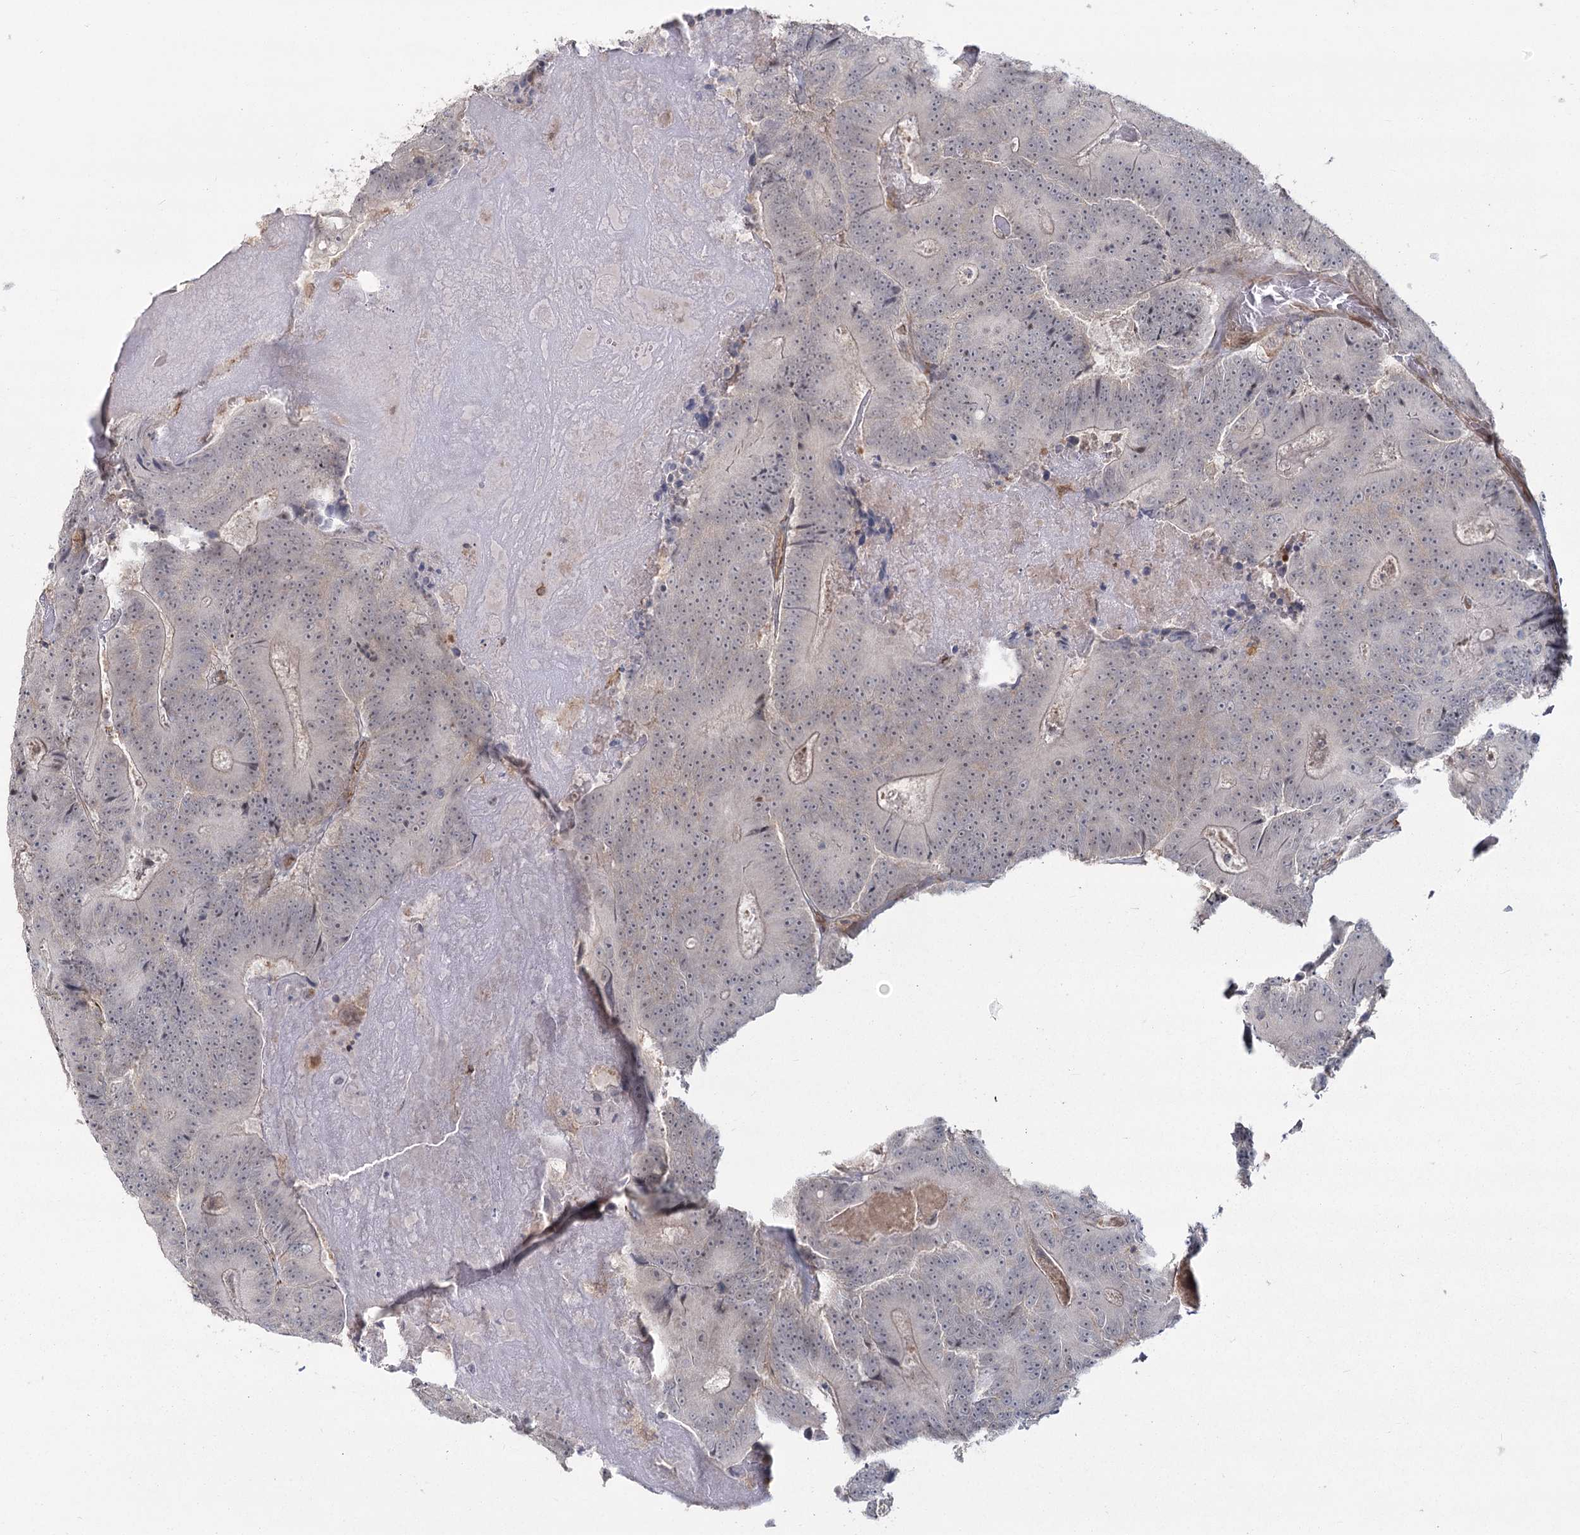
{"staining": {"intensity": "weak", "quantity": "25%-75%", "location": "nuclear"}, "tissue": "colorectal cancer", "cell_type": "Tumor cells", "image_type": "cancer", "snomed": [{"axis": "morphology", "description": "Adenocarcinoma, NOS"}, {"axis": "topography", "description": "Colon"}], "caption": "Immunohistochemical staining of colorectal cancer displays weak nuclear protein expression in about 25%-75% of tumor cells.", "gene": "AP2M1", "patient": {"sex": "male", "age": 83}}